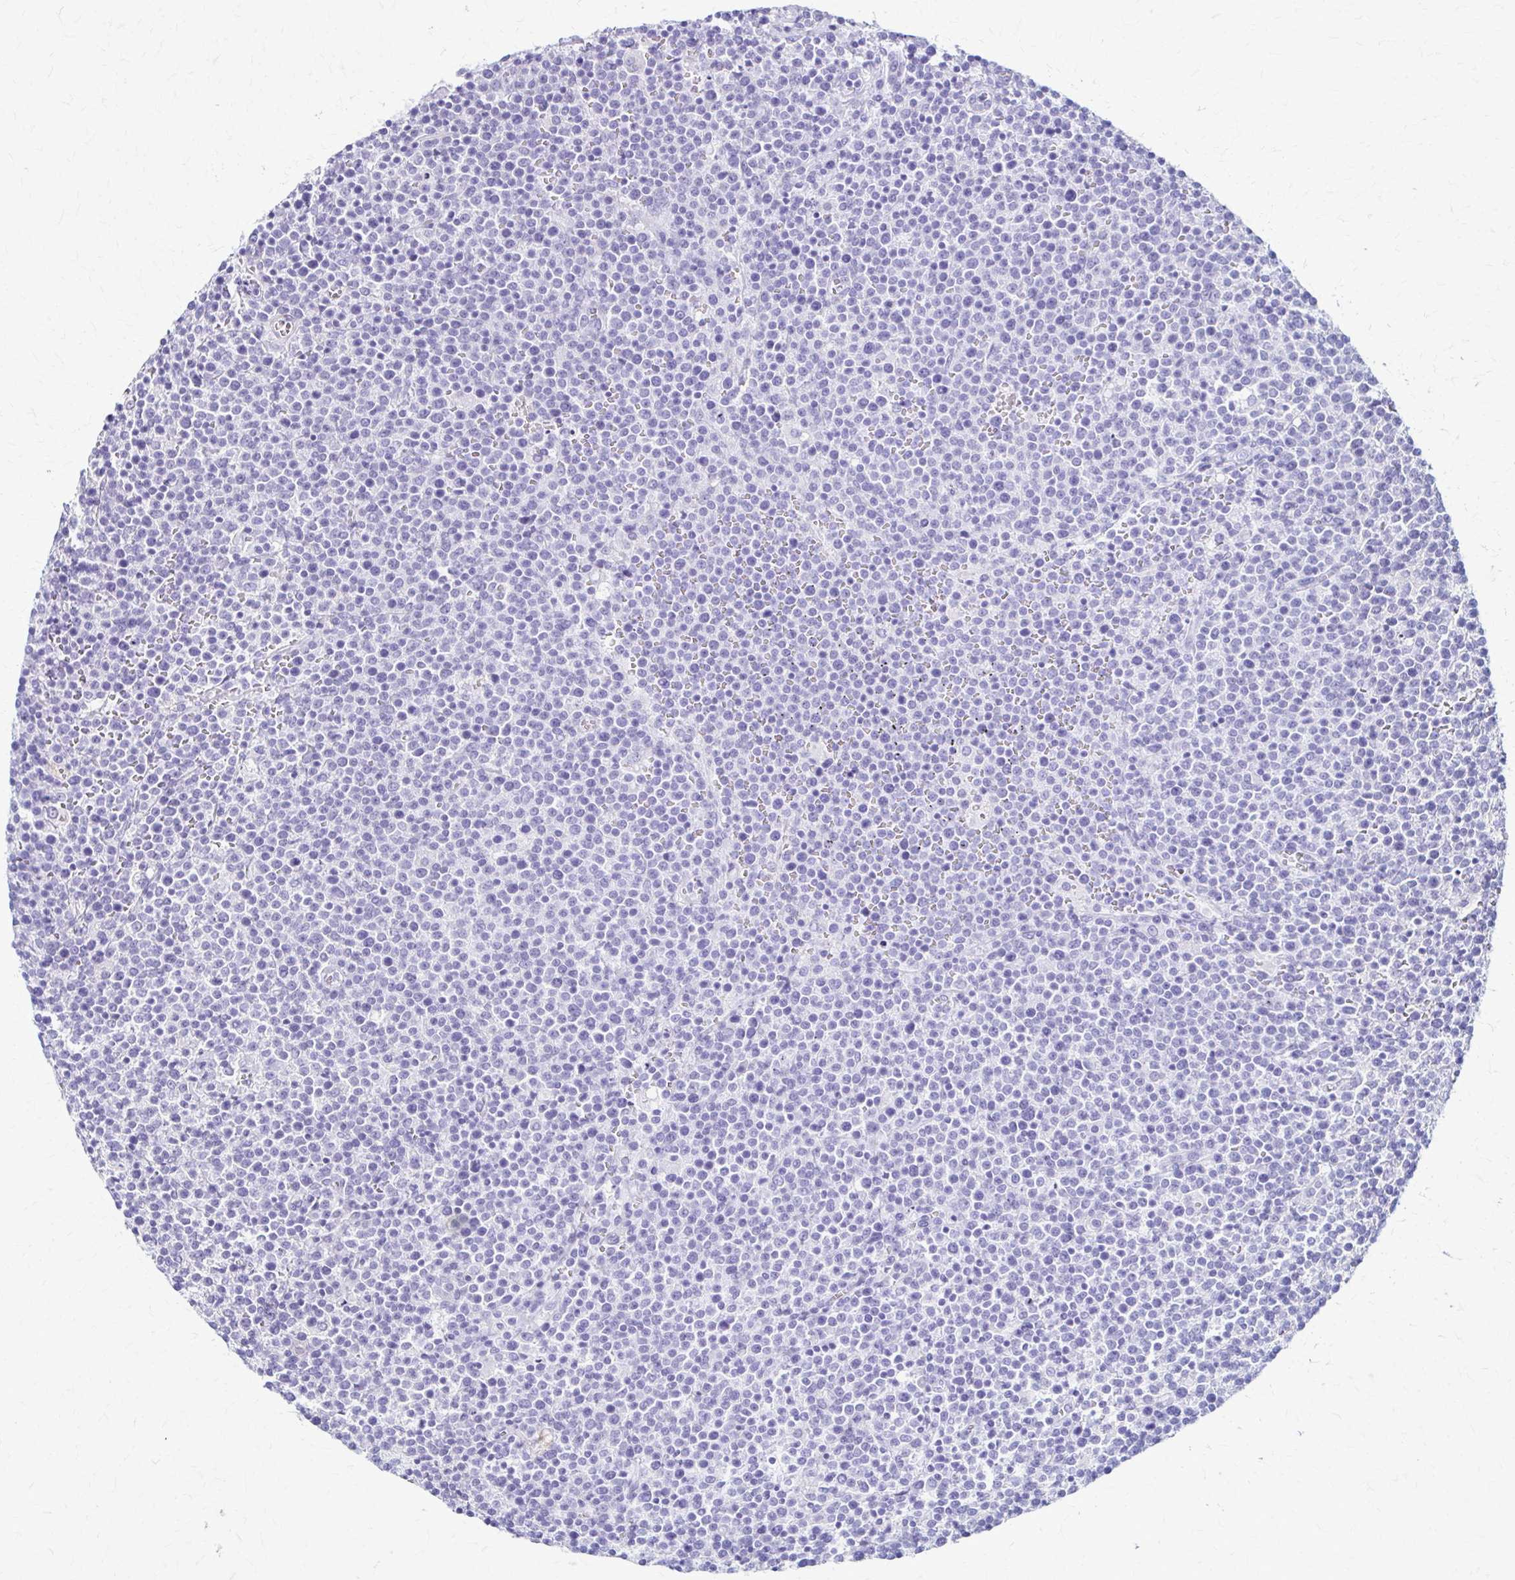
{"staining": {"intensity": "negative", "quantity": "none", "location": "none"}, "tissue": "lymphoma", "cell_type": "Tumor cells", "image_type": "cancer", "snomed": [{"axis": "morphology", "description": "Malignant lymphoma, non-Hodgkin's type, High grade"}, {"axis": "topography", "description": "Lymph node"}], "caption": "Human lymphoma stained for a protein using immunohistochemistry (IHC) shows no expression in tumor cells.", "gene": "DSP", "patient": {"sex": "male", "age": 61}}